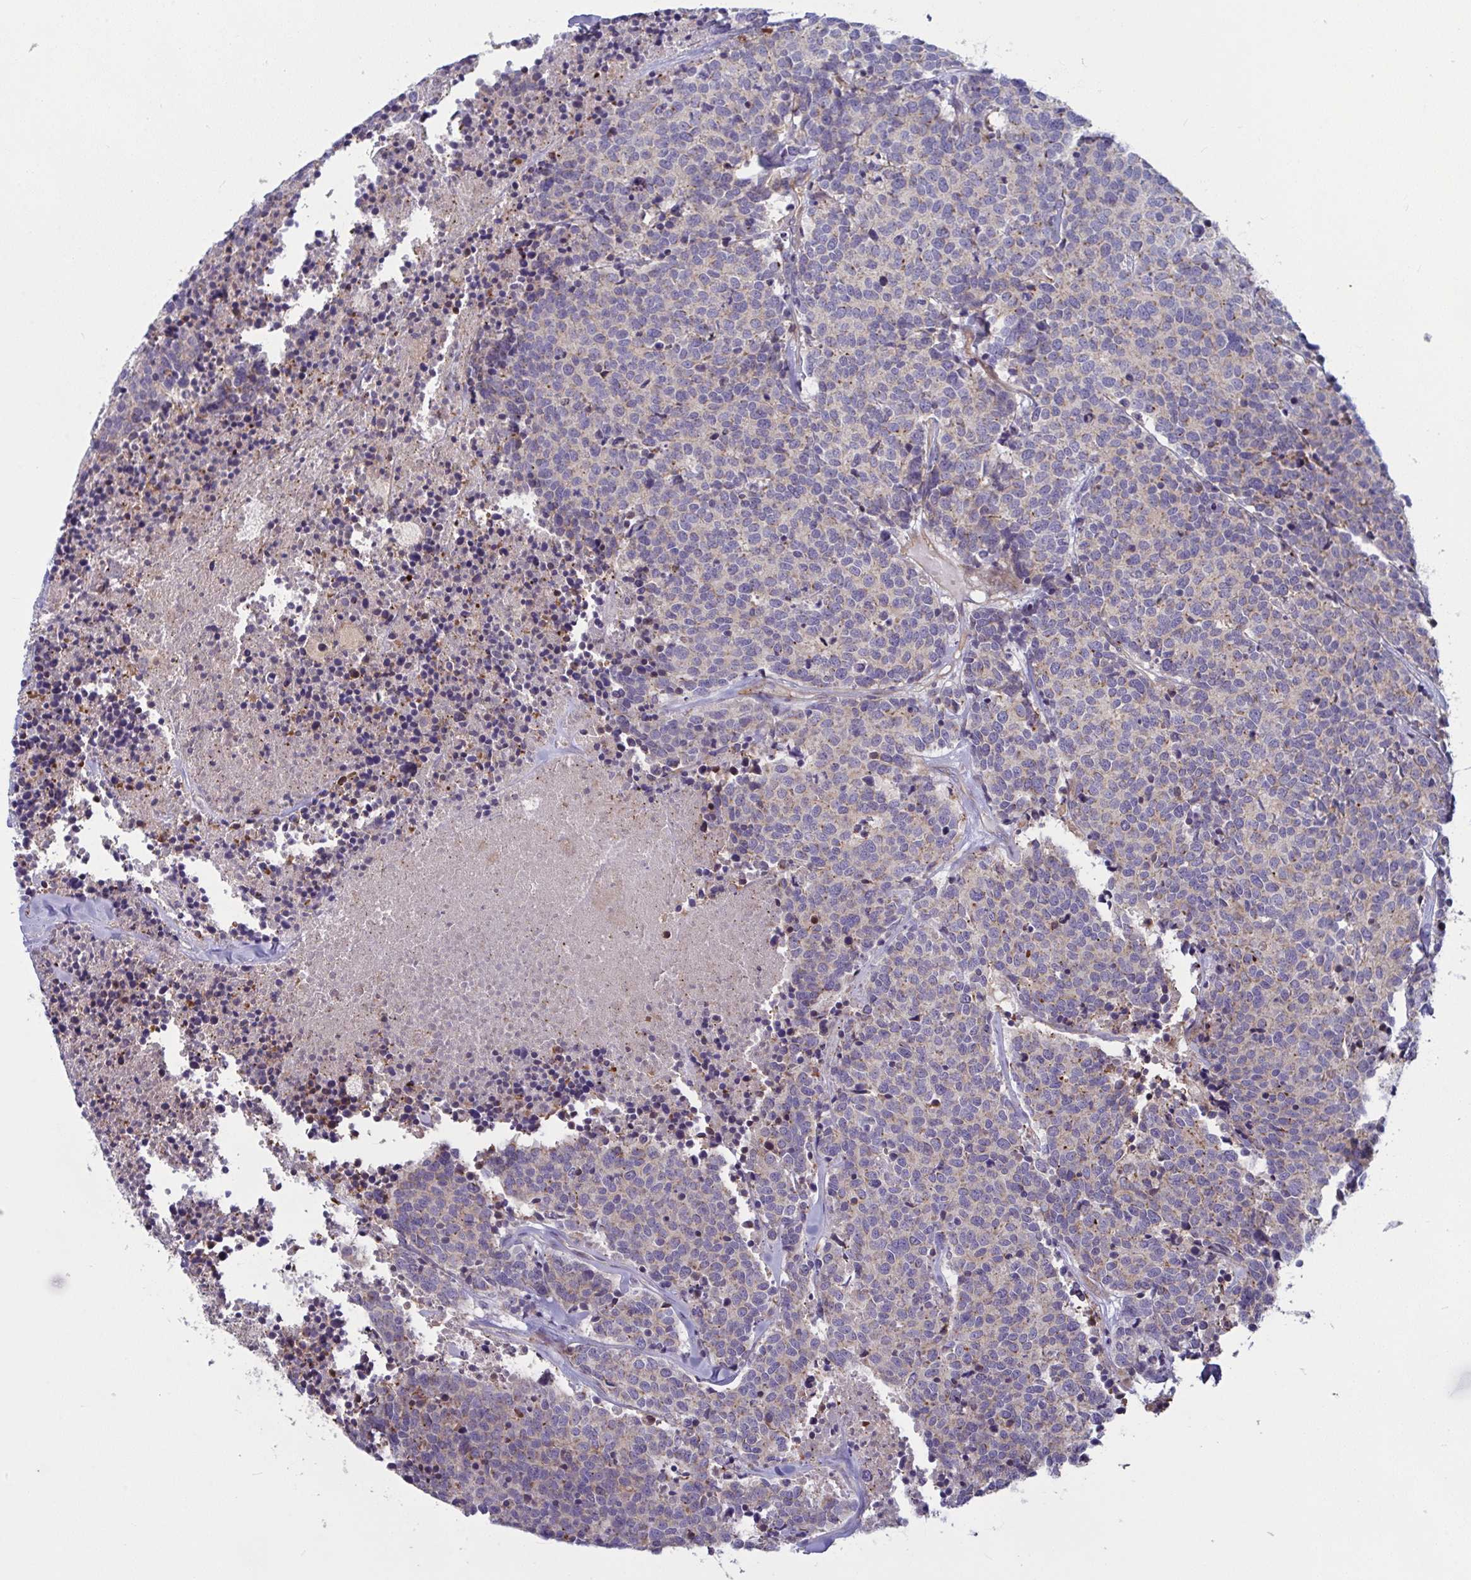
{"staining": {"intensity": "negative", "quantity": "none", "location": "none"}, "tissue": "carcinoid", "cell_type": "Tumor cells", "image_type": "cancer", "snomed": [{"axis": "morphology", "description": "Carcinoid, malignant, NOS"}, {"axis": "topography", "description": "Skin"}], "caption": "Tumor cells show no significant protein expression in carcinoid.", "gene": "TANK", "patient": {"sex": "female", "age": 79}}